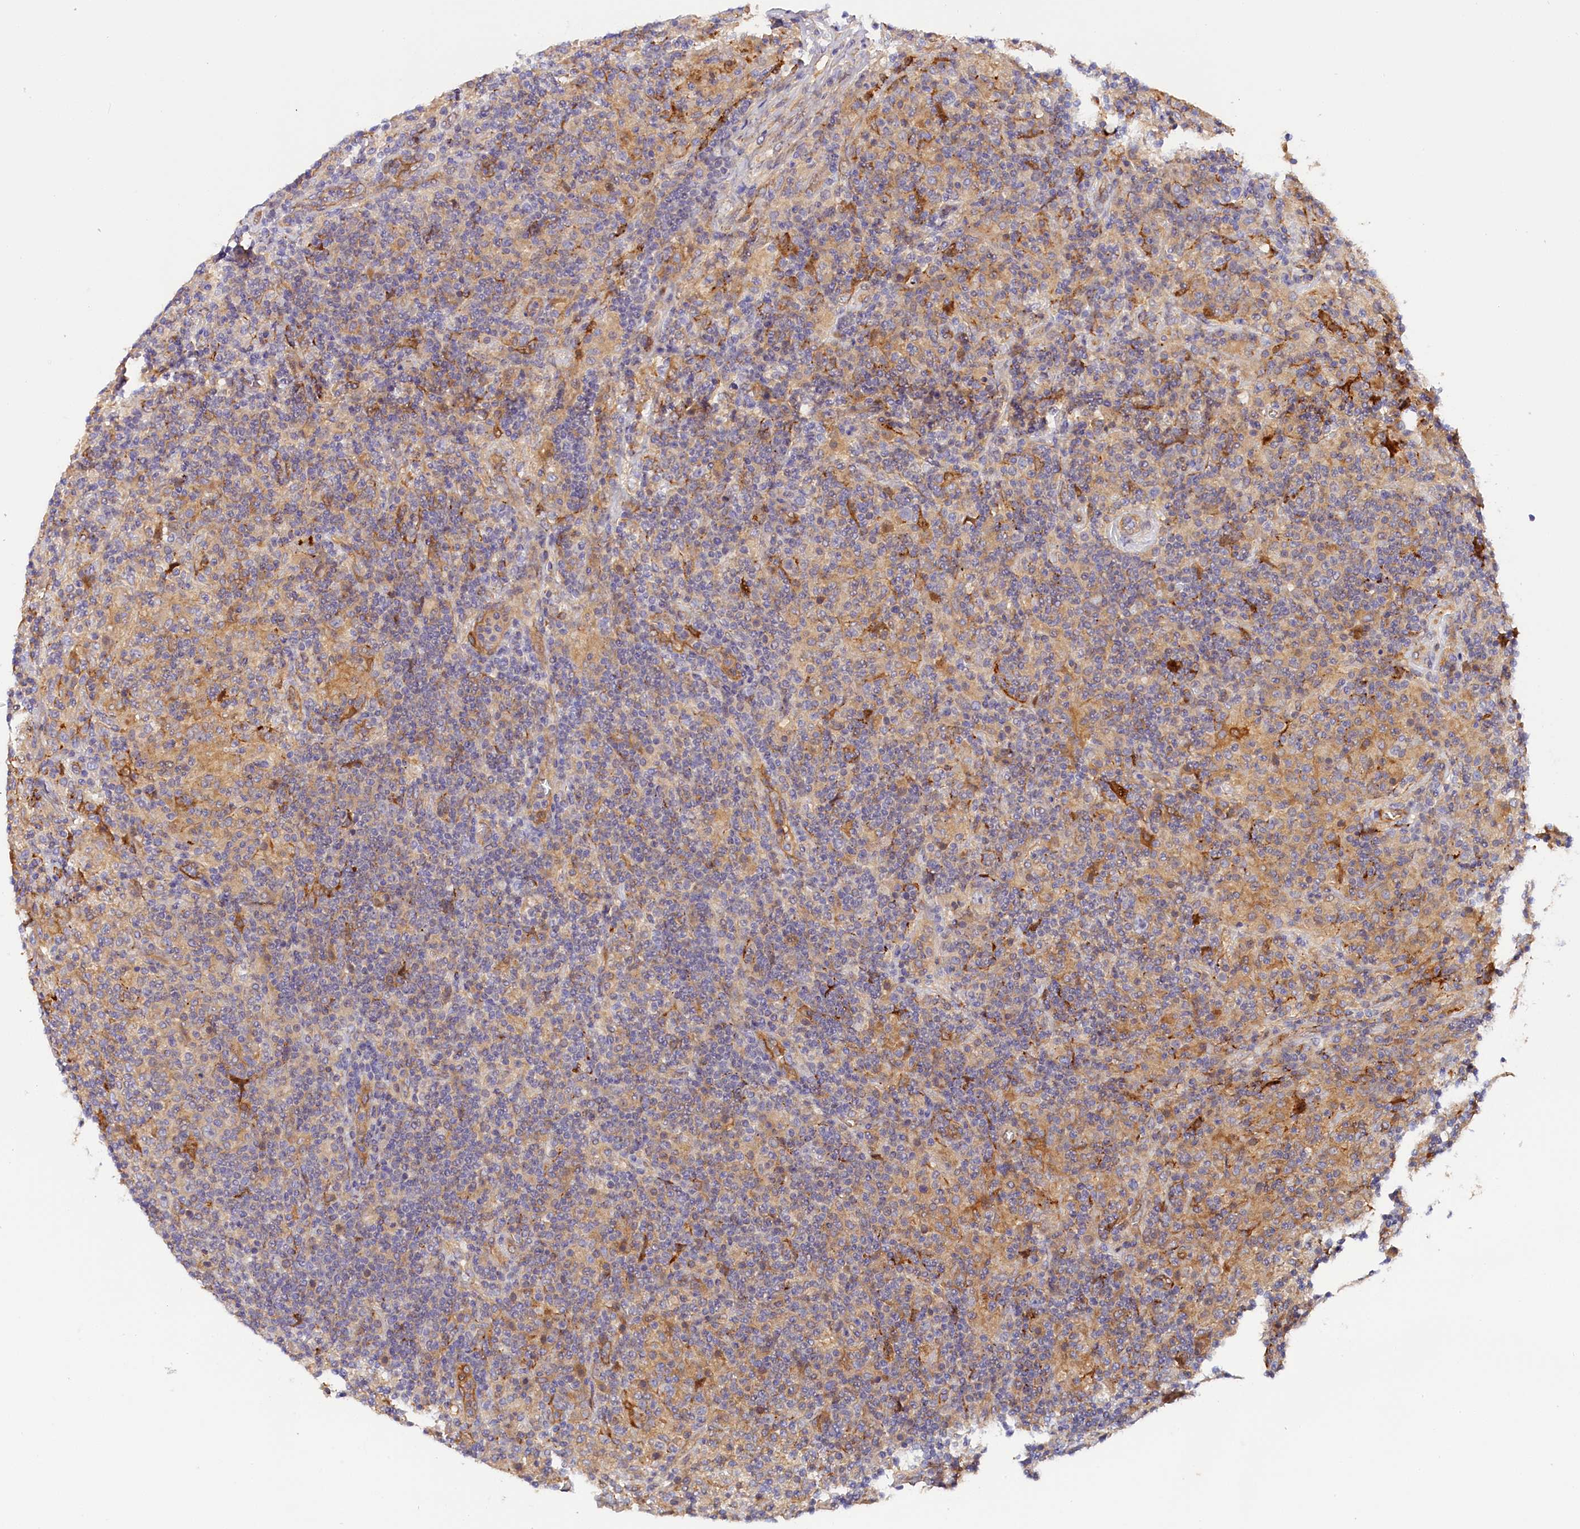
{"staining": {"intensity": "negative", "quantity": "none", "location": "none"}, "tissue": "lymphoma", "cell_type": "Tumor cells", "image_type": "cancer", "snomed": [{"axis": "morphology", "description": "Hodgkin's disease, NOS"}, {"axis": "topography", "description": "Lymph node"}], "caption": "Immunohistochemistry (IHC) histopathology image of Hodgkin's disease stained for a protein (brown), which demonstrates no positivity in tumor cells.", "gene": "KATNB1", "patient": {"sex": "male", "age": 70}}